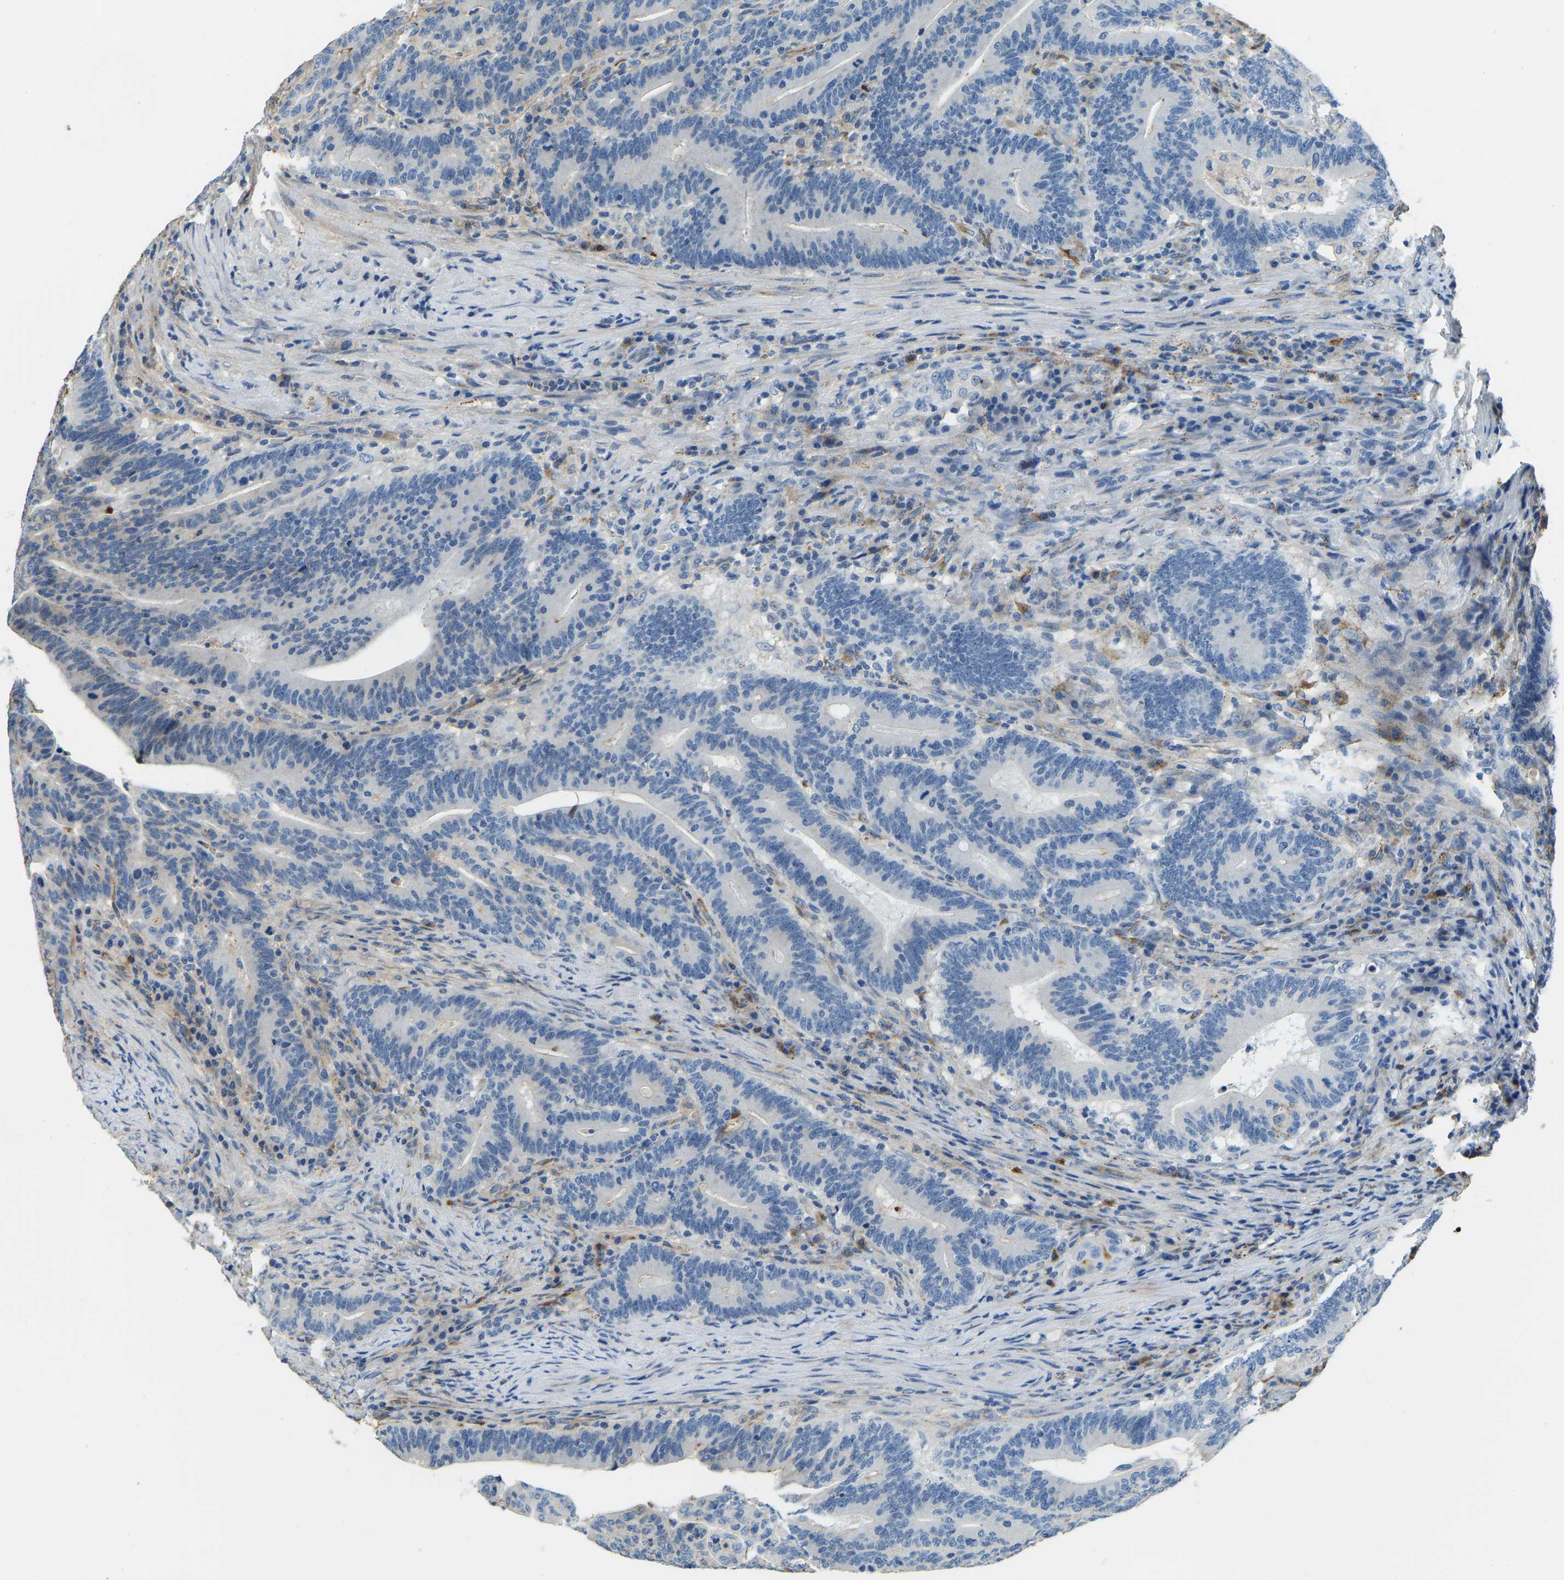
{"staining": {"intensity": "negative", "quantity": "none", "location": "none"}, "tissue": "colorectal cancer", "cell_type": "Tumor cells", "image_type": "cancer", "snomed": [{"axis": "morphology", "description": "Normal tissue, NOS"}, {"axis": "morphology", "description": "Adenocarcinoma, NOS"}, {"axis": "topography", "description": "Colon"}], "caption": "This is an immunohistochemistry (IHC) histopathology image of adenocarcinoma (colorectal). There is no positivity in tumor cells.", "gene": "THBS4", "patient": {"sex": "female", "age": 66}}